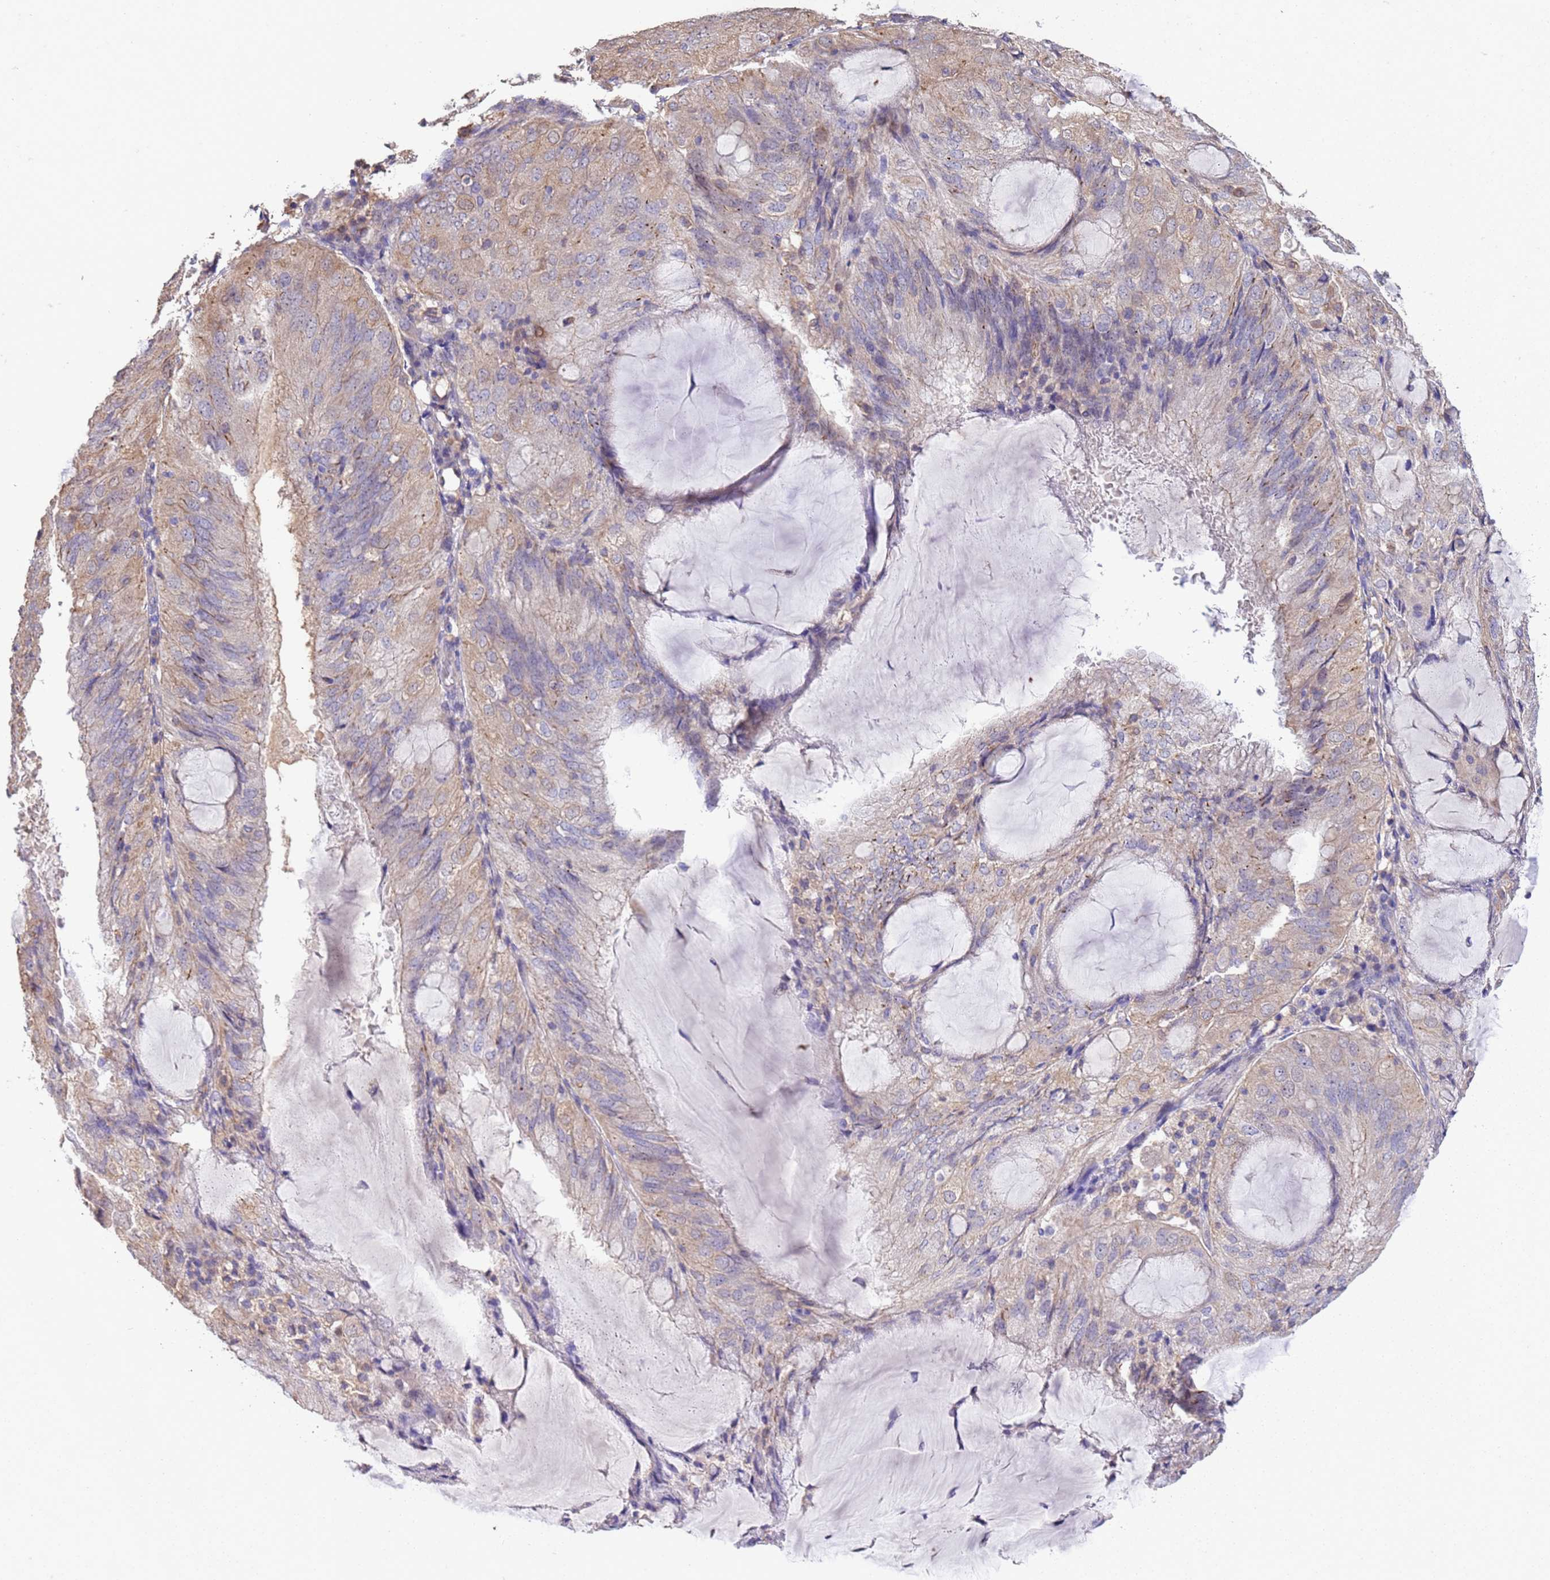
{"staining": {"intensity": "weak", "quantity": "<25%", "location": "cytoplasmic/membranous"}, "tissue": "endometrial cancer", "cell_type": "Tumor cells", "image_type": "cancer", "snomed": [{"axis": "morphology", "description": "Adenocarcinoma, NOS"}, {"axis": "topography", "description": "Endometrium"}], "caption": "Tumor cells are negative for protein expression in human endometrial adenocarcinoma. Nuclei are stained in blue.", "gene": "NPHP1", "patient": {"sex": "female", "age": 81}}